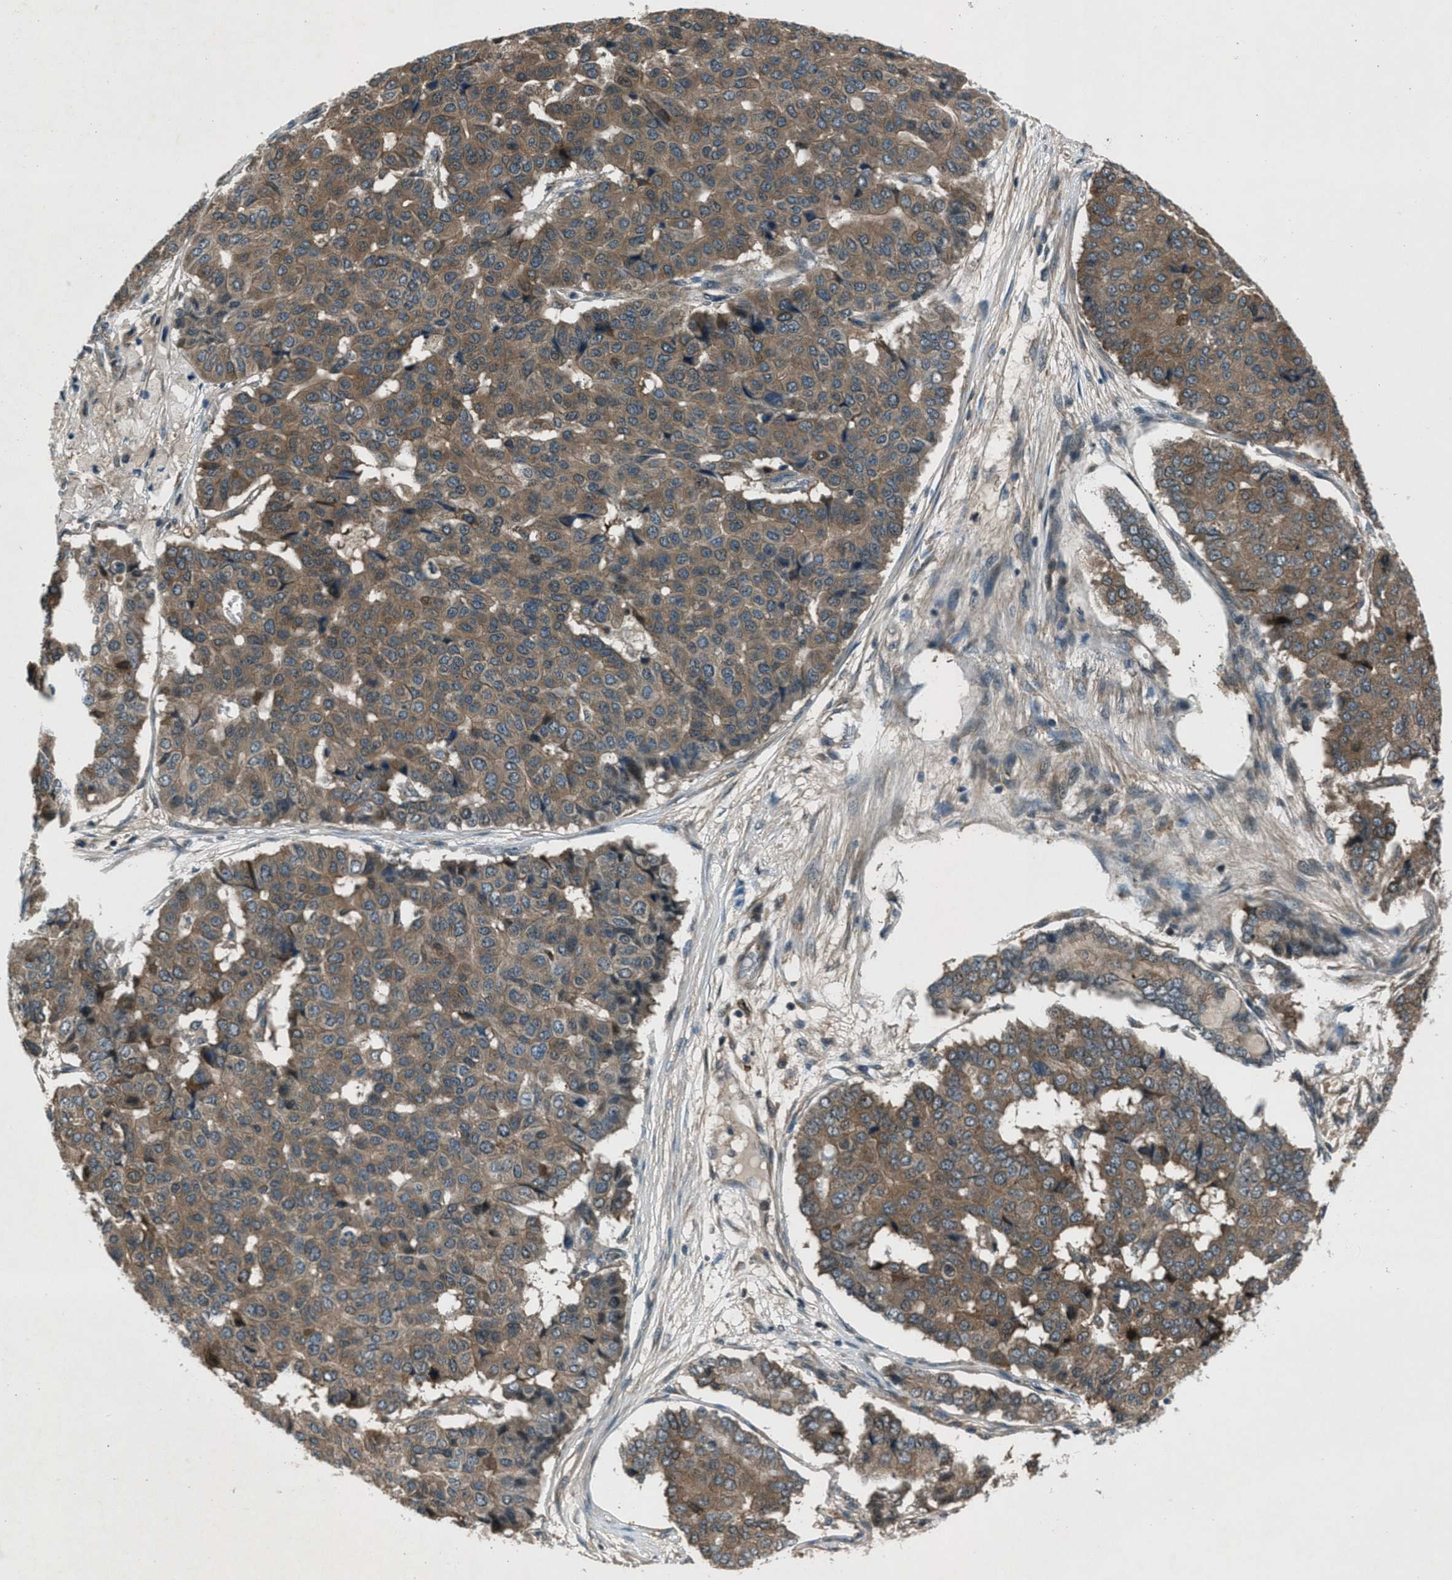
{"staining": {"intensity": "moderate", "quantity": ">75%", "location": "cytoplasmic/membranous"}, "tissue": "pancreatic cancer", "cell_type": "Tumor cells", "image_type": "cancer", "snomed": [{"axis": "morphology", "description": "Adenocarcinoma, NOS"}, {"axis": "topography", "description": "Pancreas"}], "caption": "High-magnification brightfield microscopy of pancreatic cancer stained with DAB (3,3'-diaminobenzidine) (brown) and counterstained with hematoxylin (blue). tumor cells exhibit moderate cytoplasmic/membranous staining is seen in approximately>75% of cells.", "gene": "EPSTI1", "patient": {"sex": "male", "age": 50}}